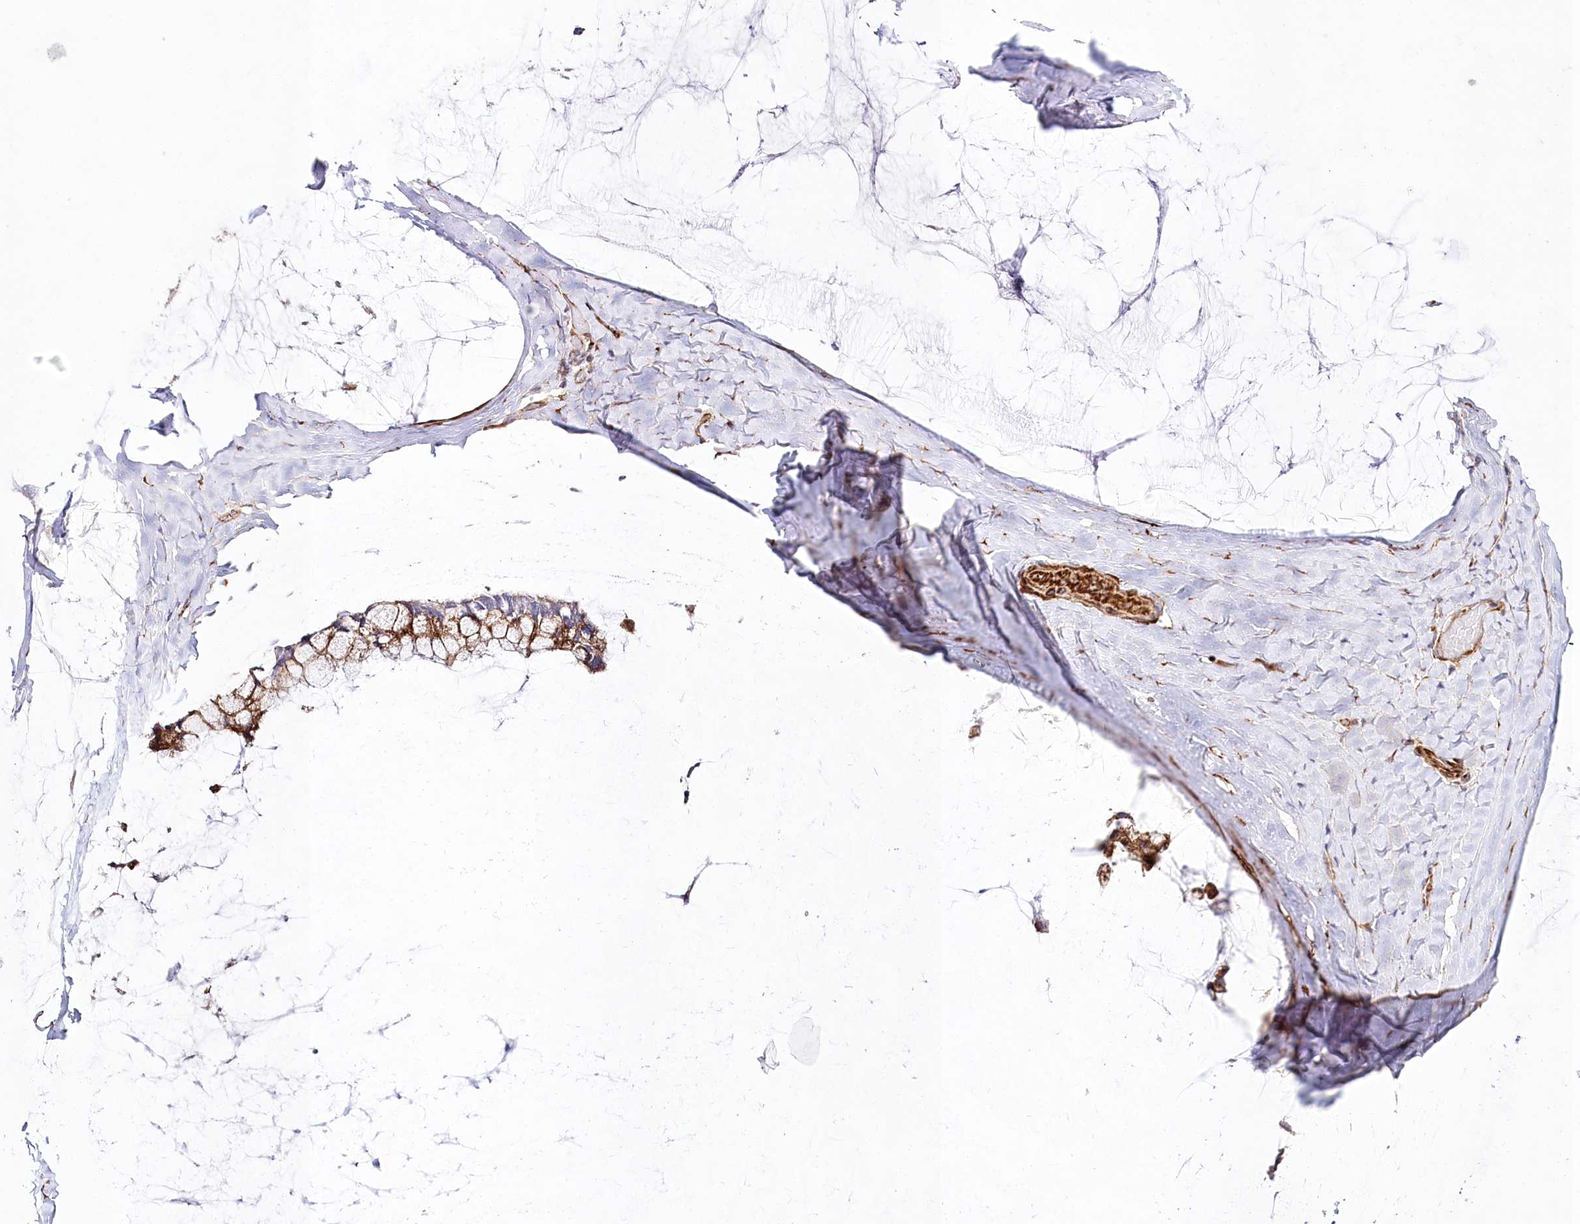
{"staining": {"intensity": "strong", "quantity": ">75%", "location": "cytoplasmic/membranous"}, "tissue": "ovarian cancer", "cell_type": "Tumor cells", "image_type": "cancer", "snomed": [{"axis": "morphology", "description": "Cystadenocarcinoma, mucinous, NOS"}, {"axis": "topography", "description": "Ovary"}], "caption": "Strong cytoplasmic/membranous expression is seen in approximately >75% of tumor cells in ovarian cancer. The staining is performed using DAB brown chromogen to label protein expression. The nuclei are counter-stained blue using hematoxylin.", "gene": "ABRAXAS2", "patient": {"sex": "female", "age": 39}}